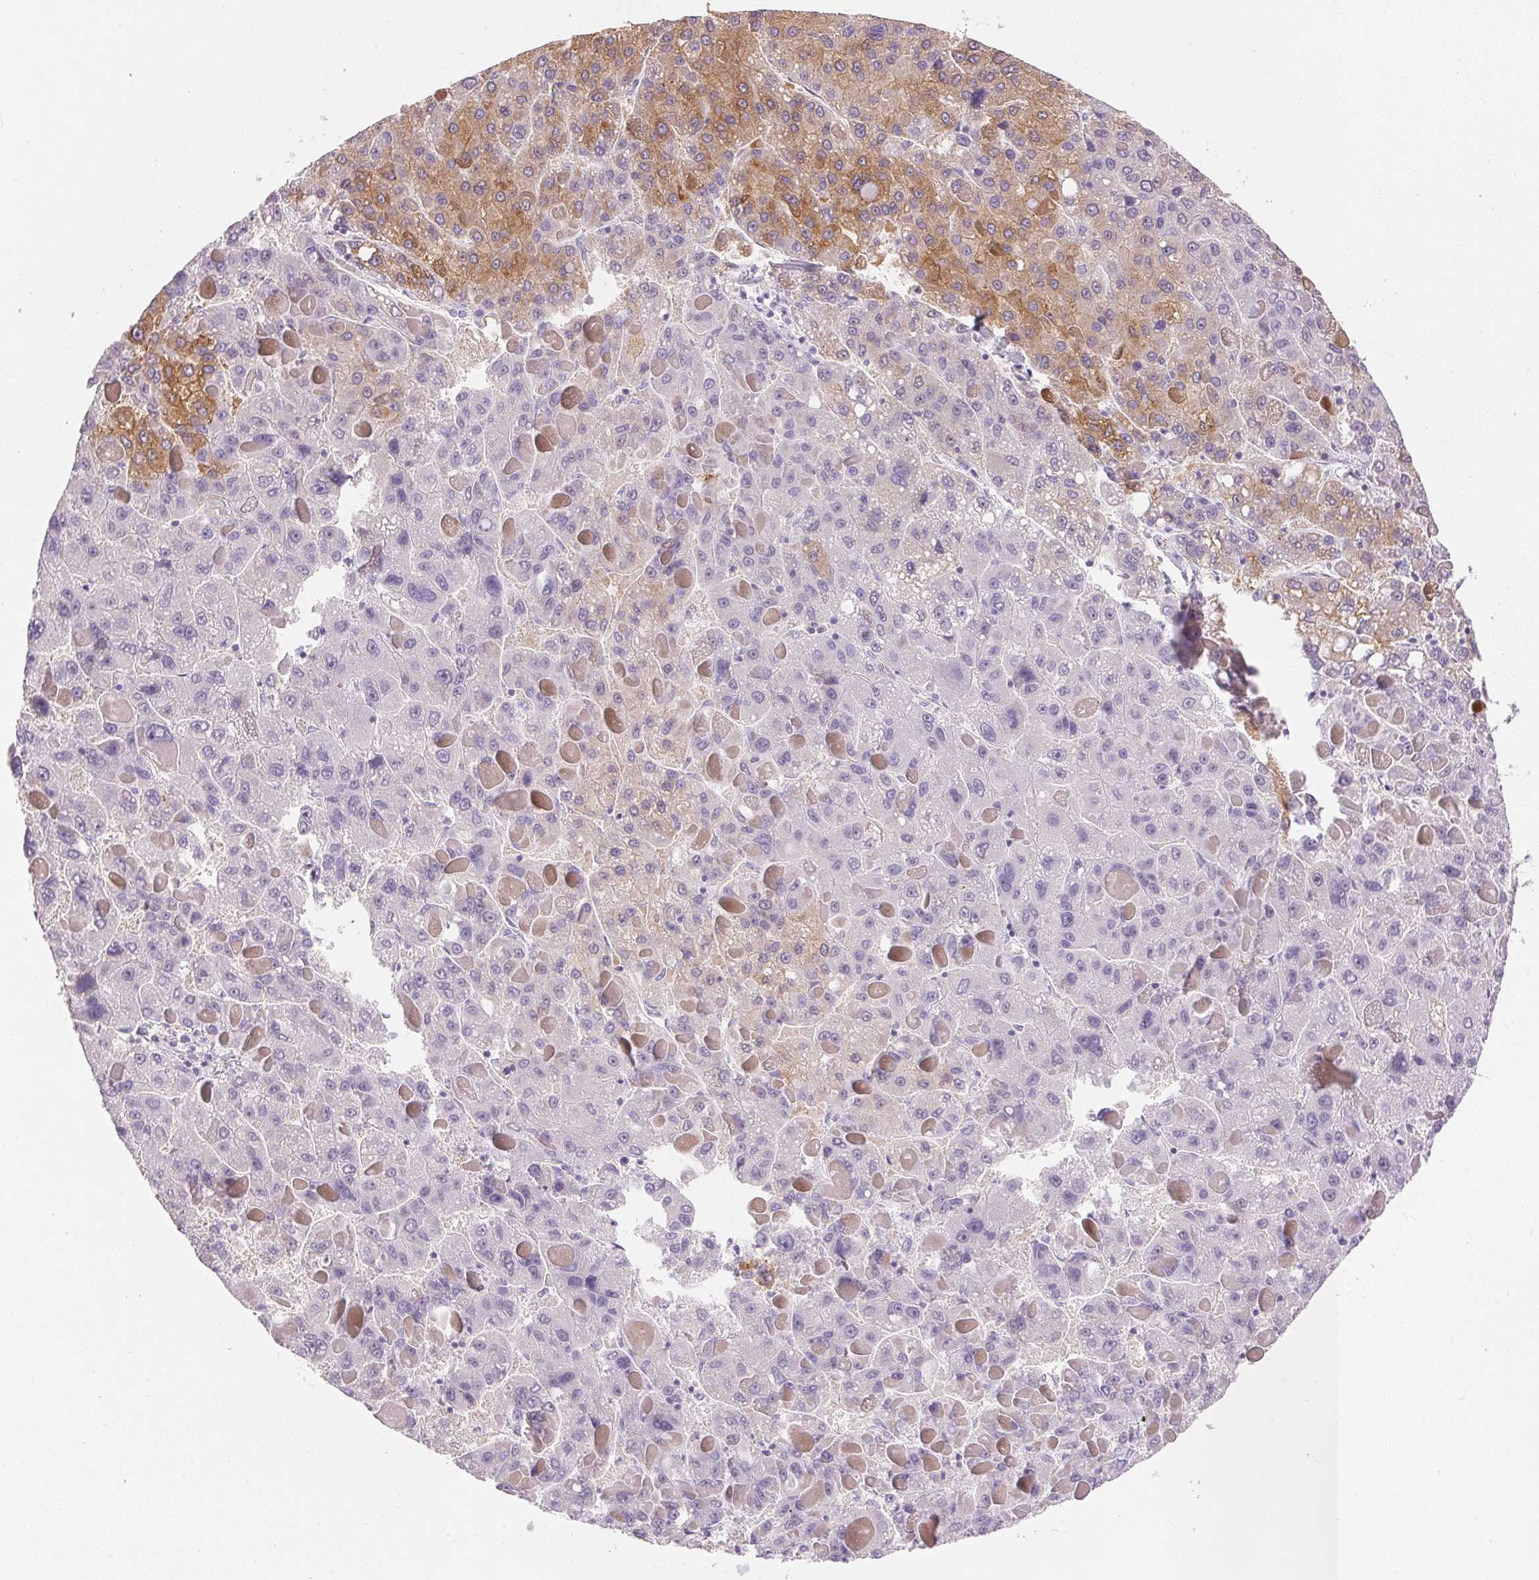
{"staining": {"intensity": "moderate", "quantity": "<25%", "location": "cytoplasmic/membranous"}, "tissue": "liver cancer", "cell_type": "Tumor cells", "image_type": "cancer", "snomed": [{"axis": "morphology", "description": "Carcinoma, Hepatocellular, NOS"}, {"axis": "topography", "description": "Liver"}], "caption": "DAB (3,3'-diaminobenzidine) immunohistochemical staining of liver cancer shows moderate cytoplasmic/membranous protein expression in about <25% of tumor cells.", "gene": "GYG2", "patient": {"sex": "female", "age": 82}}